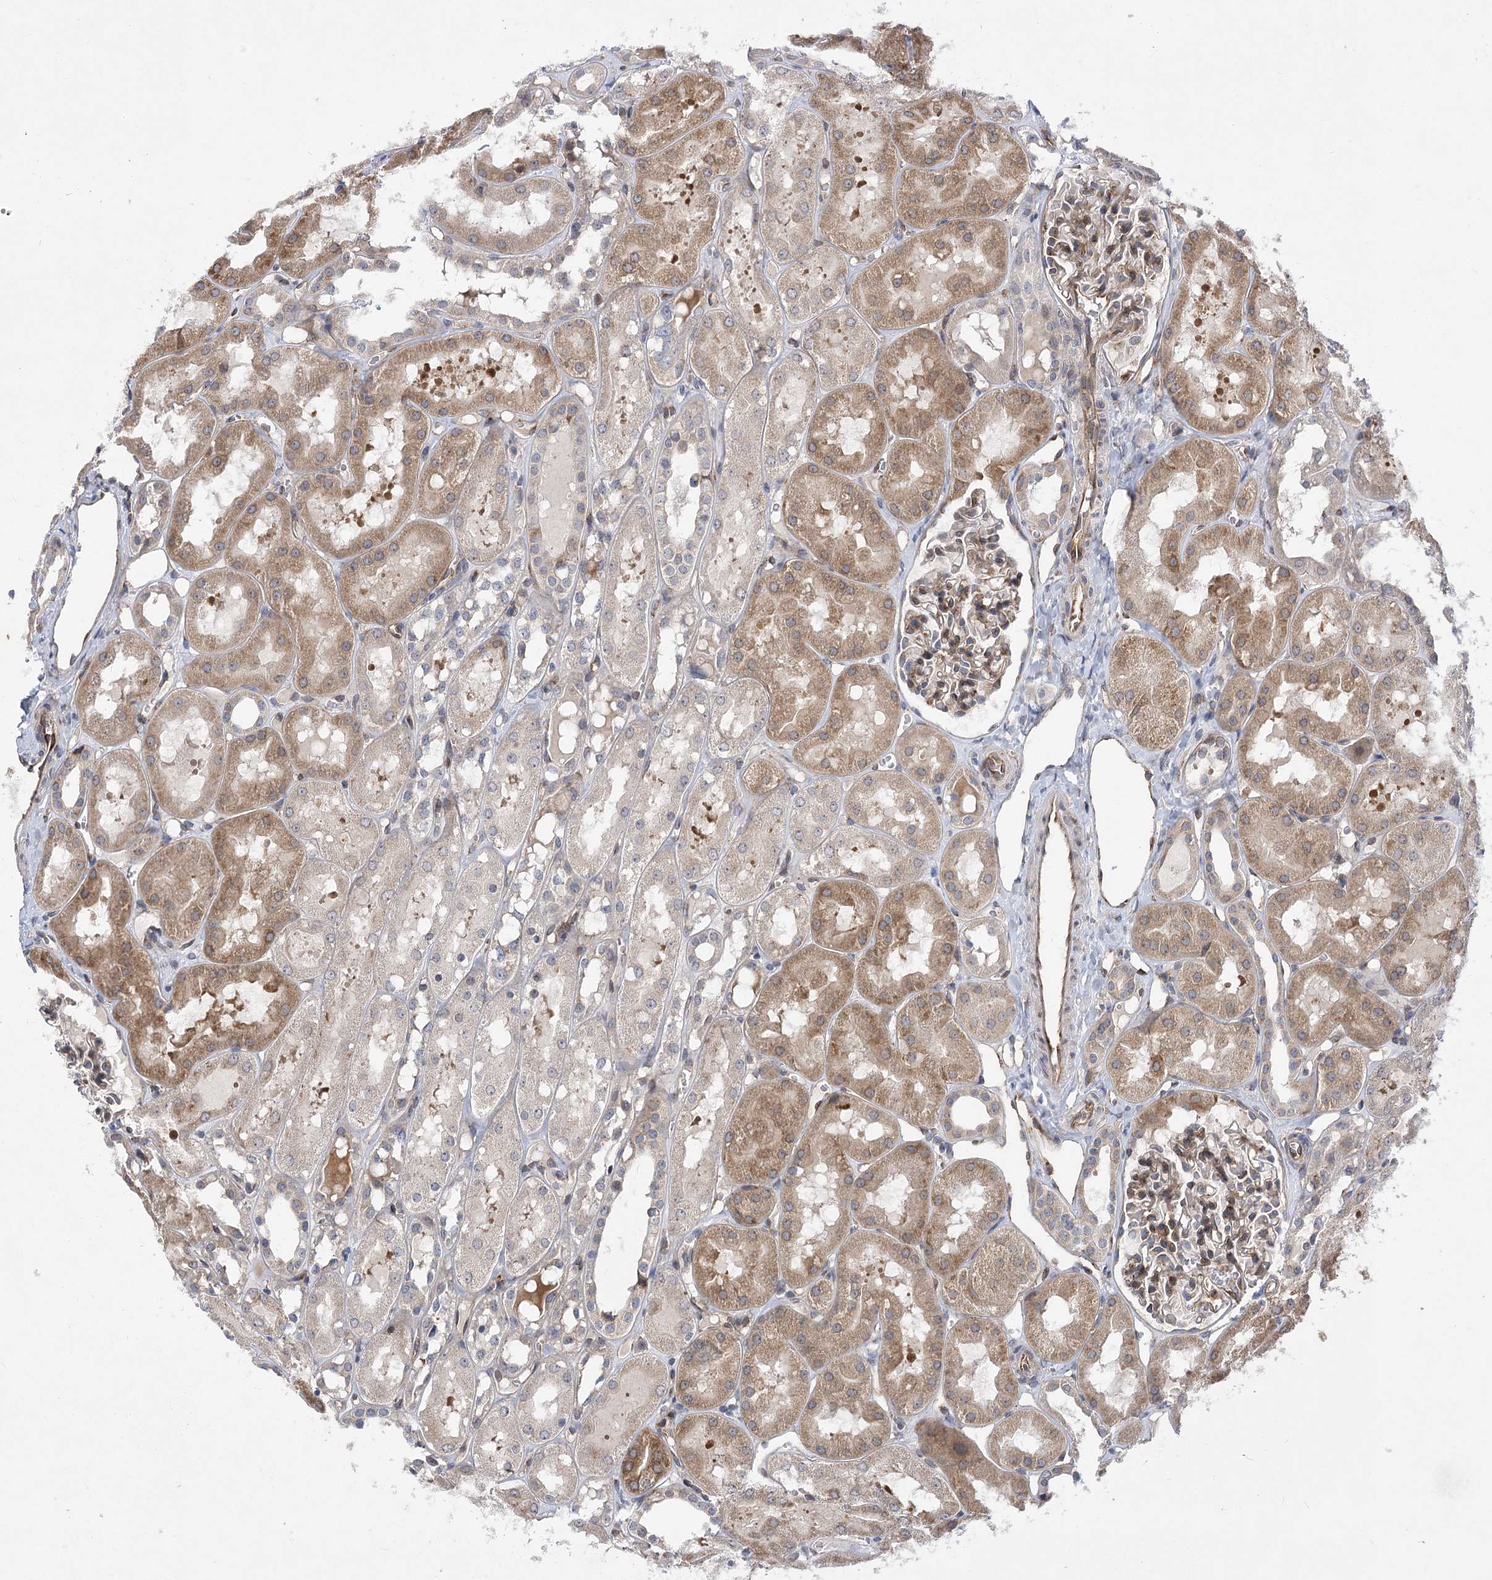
{"staining": {"intensity": "moderate", "quantity": "<25%", "location": "cytoplasmic/membranous"}, "tissue": "kidney", "cell_type": "Cells in glomeruli", "image_type": "normal", "snomed": [{"axis": "morphology", "description": "Normal tissue, NOS"}, {"axis": "topography", "description": "Kidney"}, {"axis": "topography", "description": "Urinary bladder"}], "caption": "Protein staining by immunohistochemistry (IHC) displays moderate cytoplasmic/membranous staining in approximately <25% of cells in glomeruli in normal kidney.", "gene": "ARHGAP31", "patient": {"sex": "male", "age": 16}}